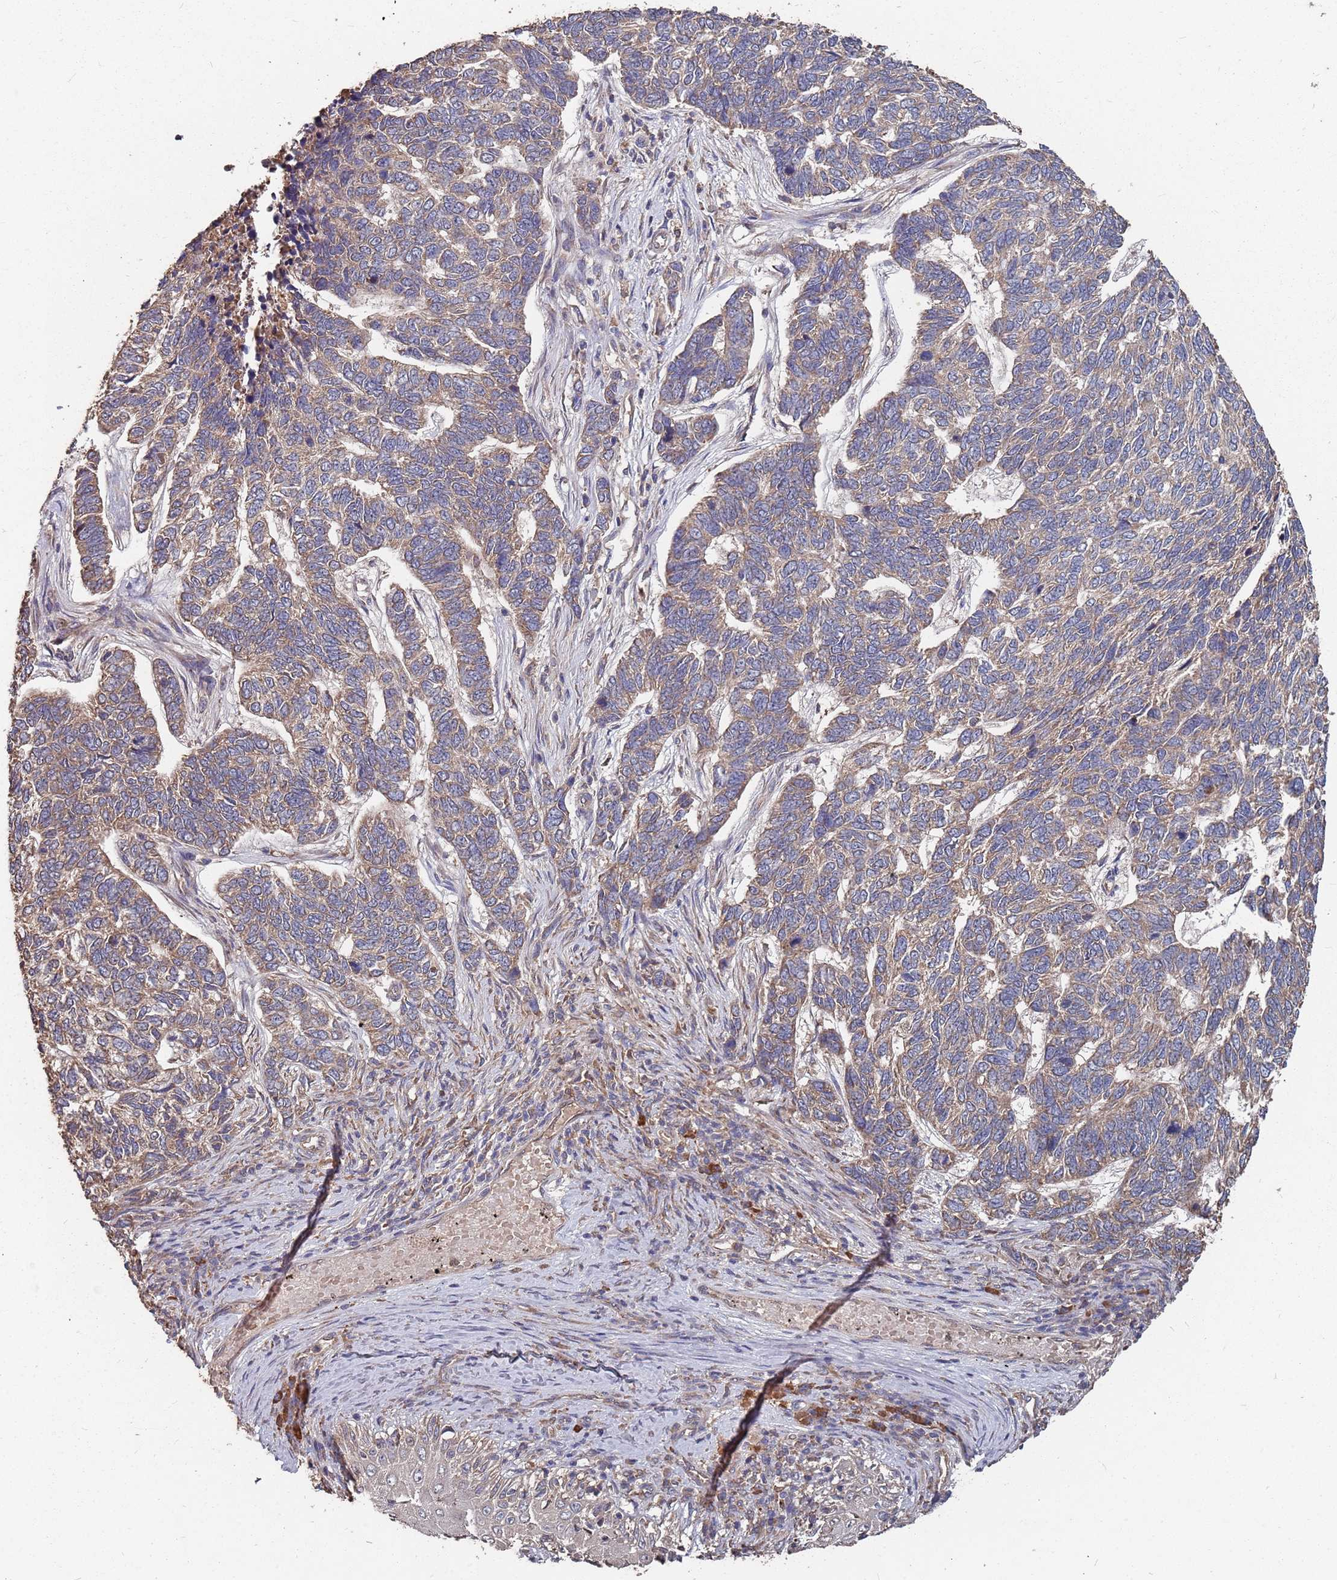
{"staining": {"intensity": "moderate", "quantity": "<25%", "location": "cytoplasmic/membranous"}, "tissue": "skin cancer", "cell_type": "Tumor cells", "image_type": "cancer", "snomed": [{"axis": "morphology", "description": "Basal cell carcinoma"}, {"axis": "topography", "description": "Skin"}], "caption": "A brown stain labels moderate cytoplasmic/membranous positivity of a protein in skin cancer tumor cells. Using DAB (3,3'-diaminobenzidine) (brown) and hematoxylin (blue) stains, captured at high magnification using brightfield microscopy.", "gene": "ATG5", "patient": {"sex": "female", "age": 65}}